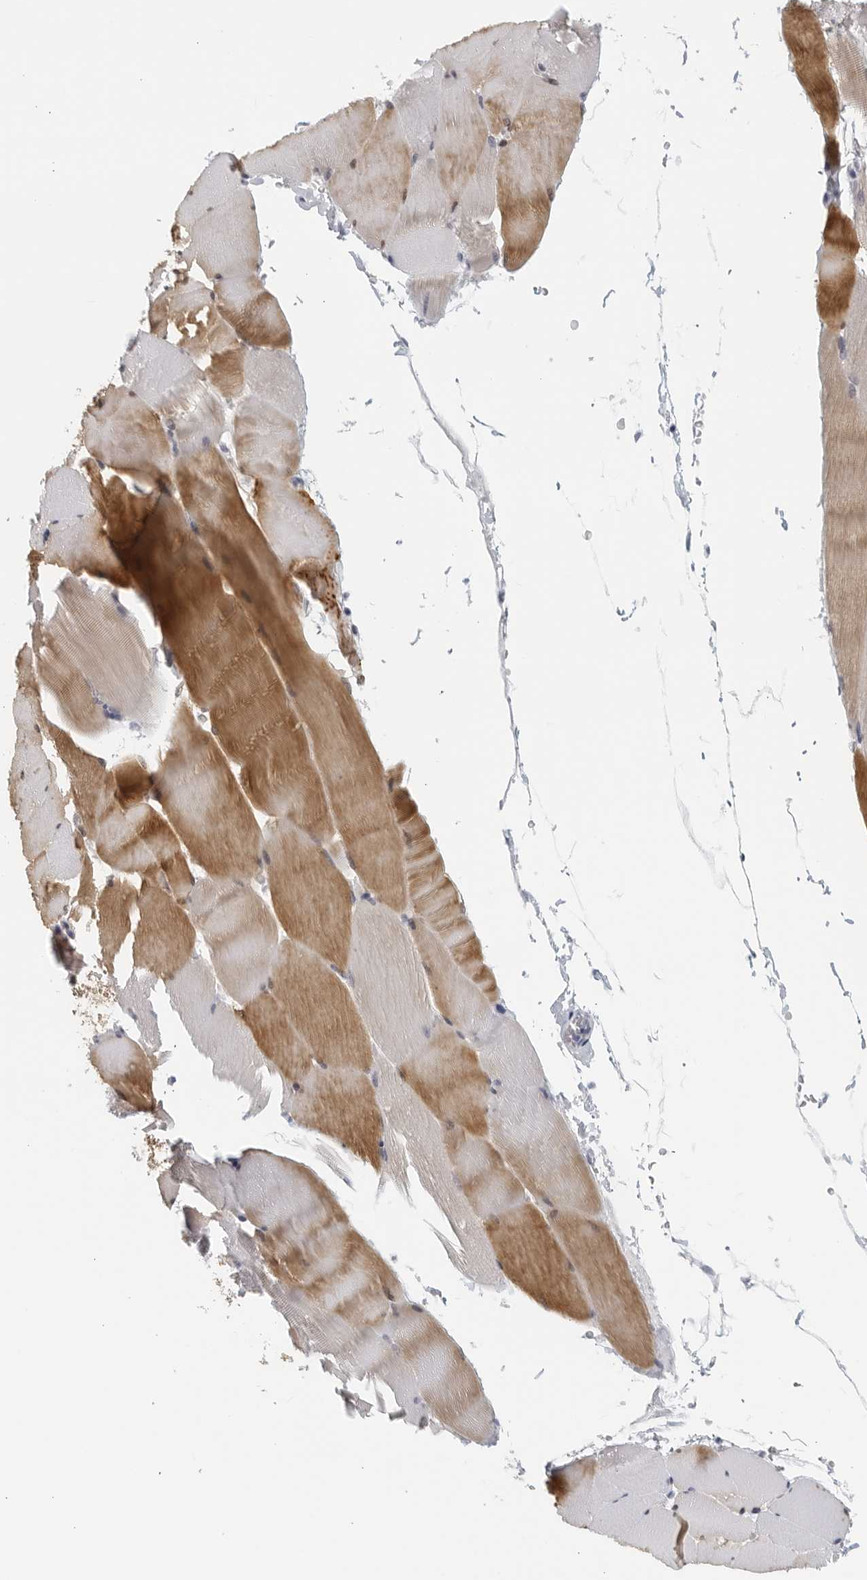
{"staining": {"intensity": "moderate", "quantity": "25%-75%", "location": "cytoplasmic/membranous"}, "tissue": "skeletal muscle", "cell_type": "Myocytes", "image_type": "normal", "snomed": [{"axis": "morphology", "description": "Normal tissue, NOS"}, {"axis": "topography", "description": "Skeletal muscle"}], "caption": "Unremarkable skeletal muscle exhibits moderate cytoplasmic/membranous staining in approximately 25%-75% of myocytes, visualized by immunohistochemistry. Ihc stains the protein in brown and the nuclei are stained blue.", "gene": "MATN1", "patient": {"sex": "male", "age": 62}}